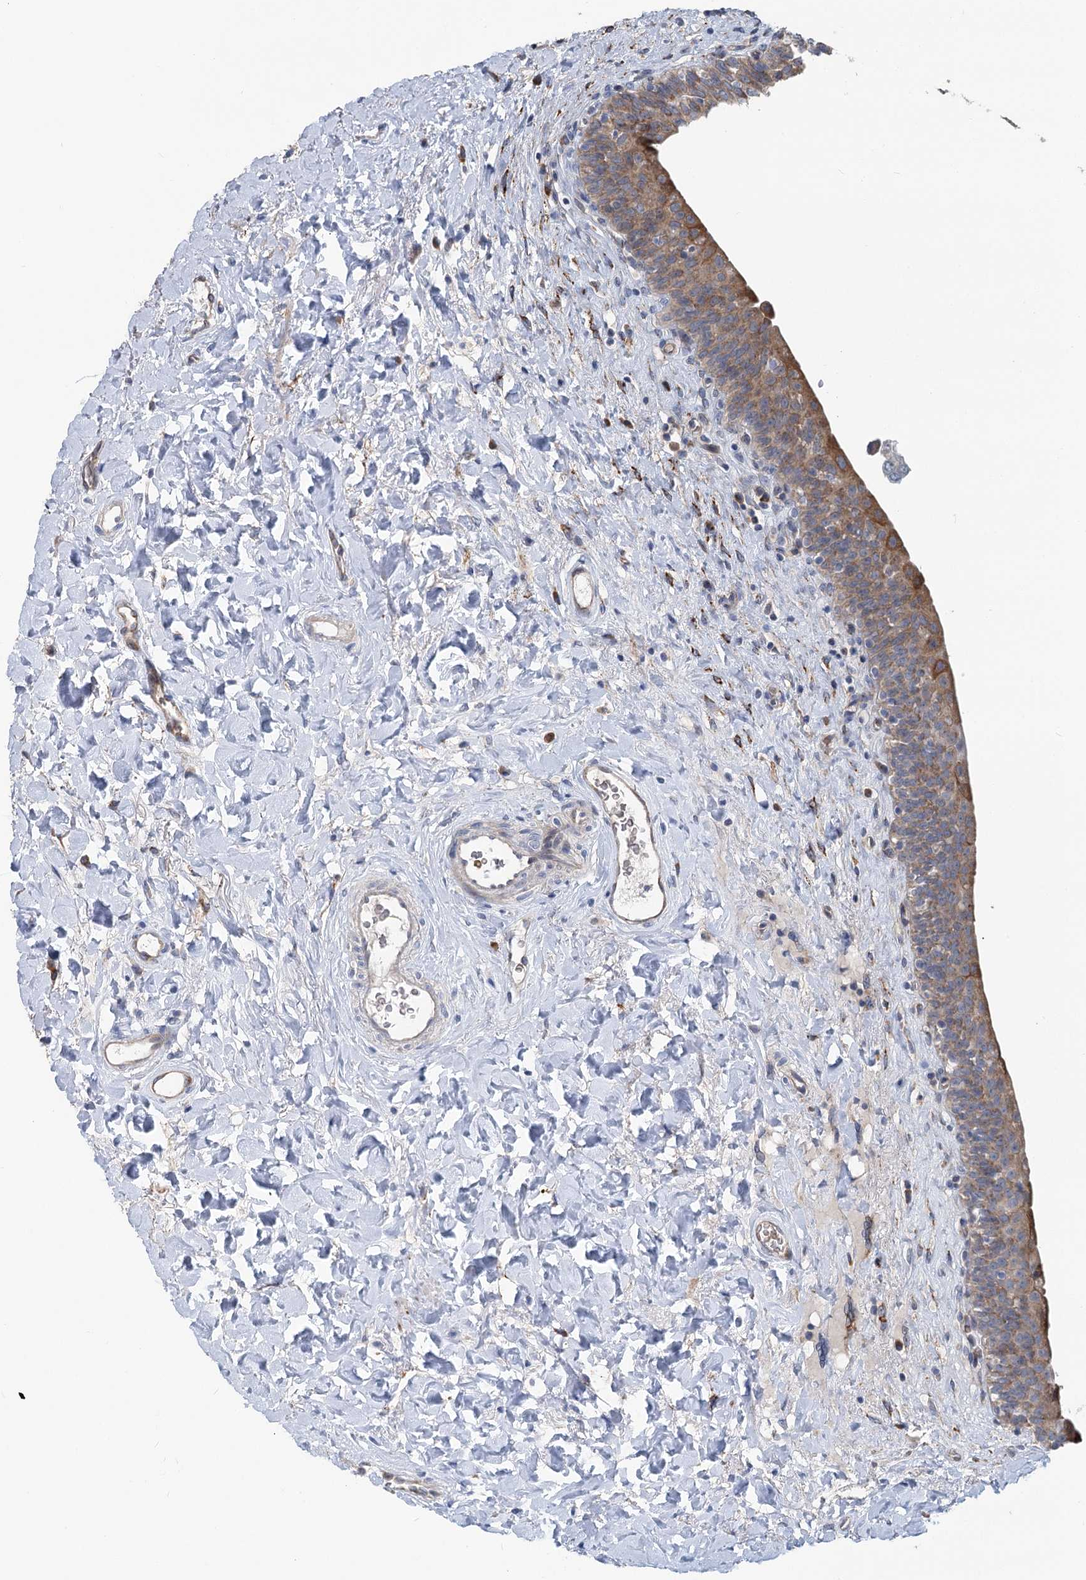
{"staining": {"intensity": "moderate", "quantity": ">75%", "location": "cytoplasmic/membranous"}, "tissue": "urinary bladder", "cell_type": "Urothelial cells", "image_type": "normal", "snomed": [{"axis": "morphology", "description": "Normal tissue, NOS"}, {"axis": "topography", "description": "Urinary bladder"}], "caption": "Moderate cytoplasmic/membranous staining for a protein is seen in approximately >75% of urothelial cells of normal urinary bladder using immunohistochemistry.", "gene": "CIB4", "patient": {"sex": "male", "age": 83}}